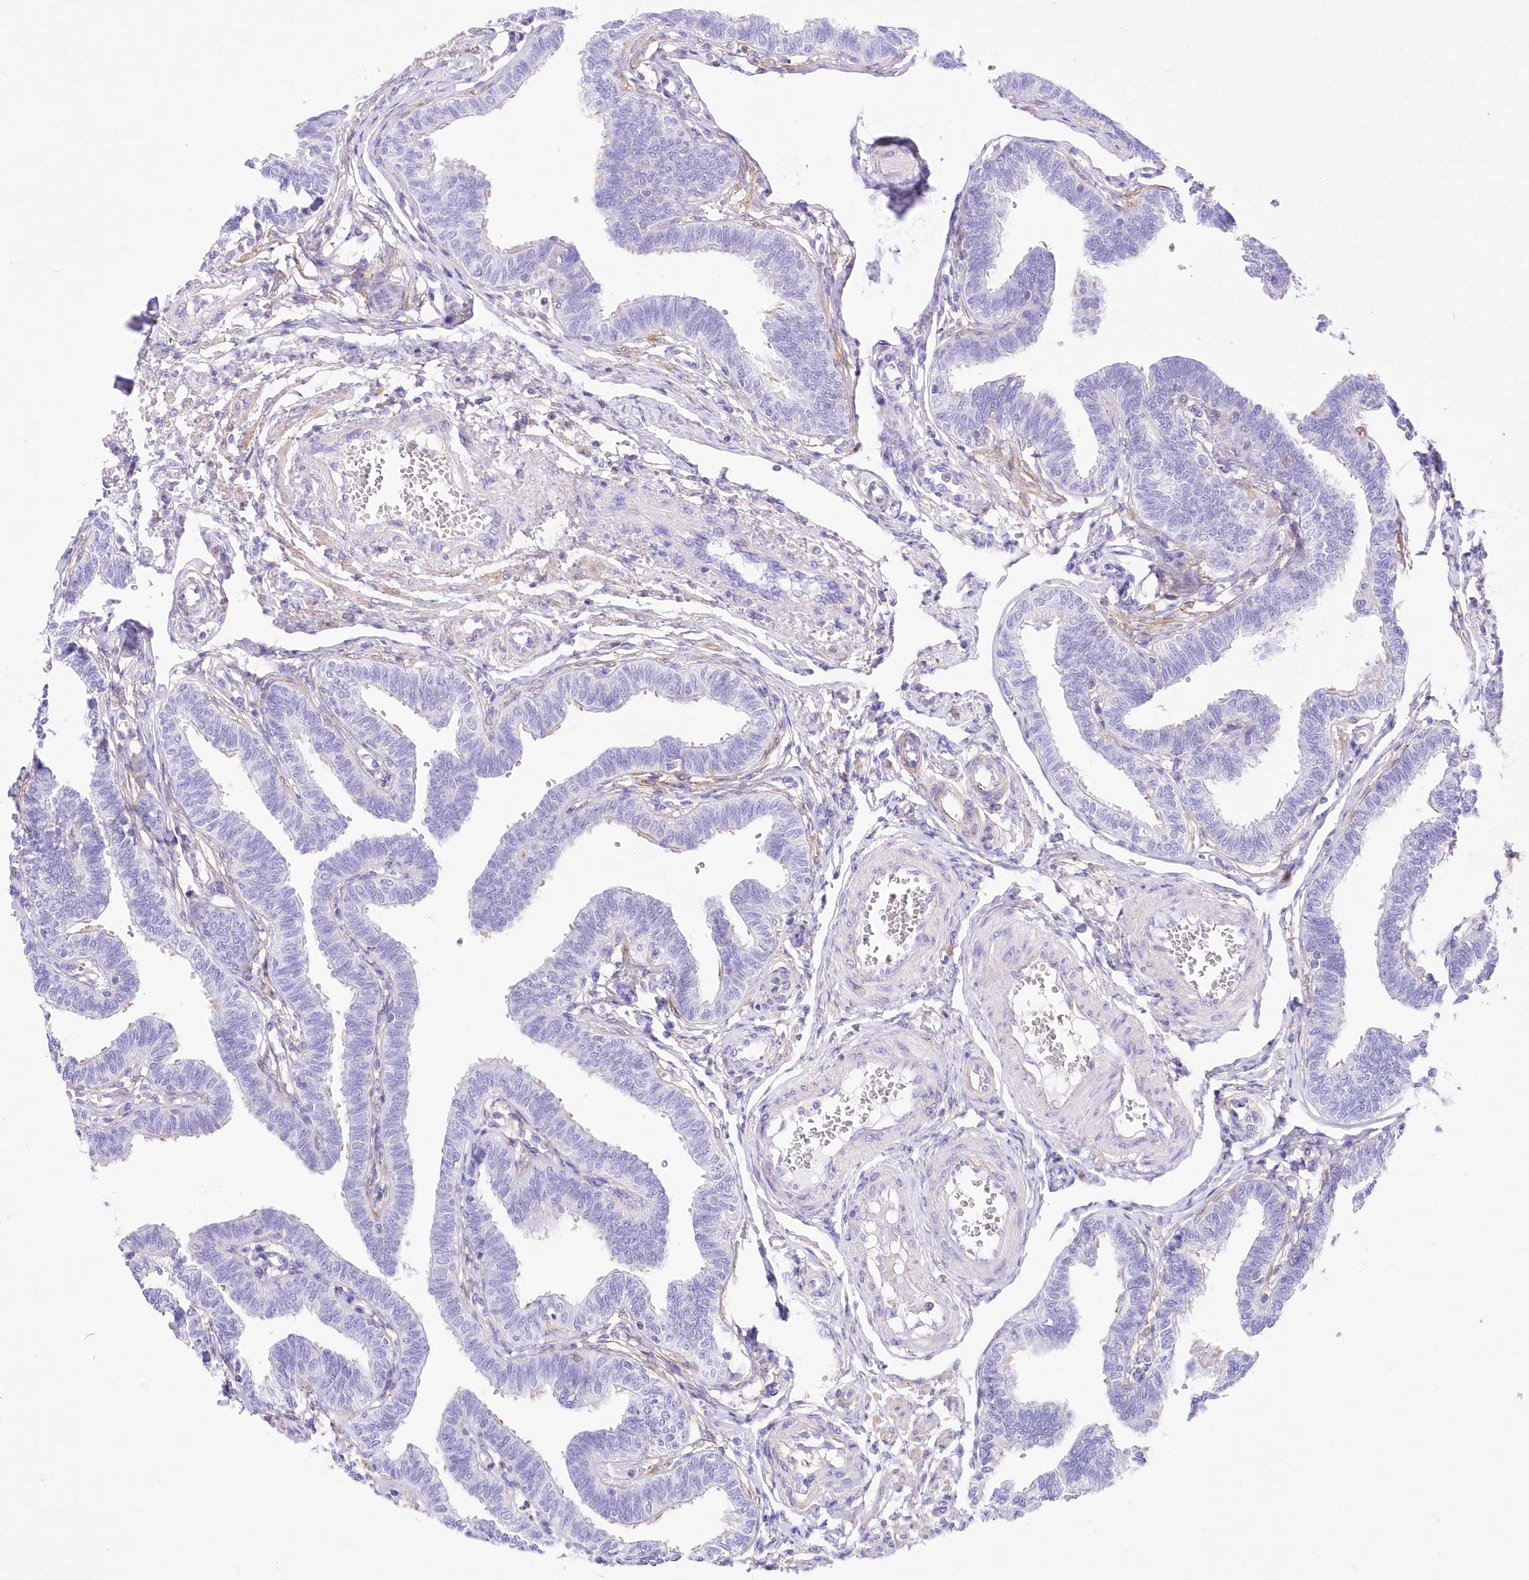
{"staining": {"intensity": "negative", "quantity": "none", "location": "none"}, "tissue": "fallopian tube", "cell_type": "Glandular cells", "image_type": "normal", "snomed": [{"axis": "morphology", "description": "Normal tissue, NOS"}, {"axis": "topography", "description": "Fallopian tube"}, {"axis": "topography", "description": "Ovary"}], "caption": "IHC micrograph of normal fallopian tube stained for a protein (brown), which exhibits no staining in glandular cells.", "gene": "DNAJC19", "patient": {"sex": "female", "age": 23}}